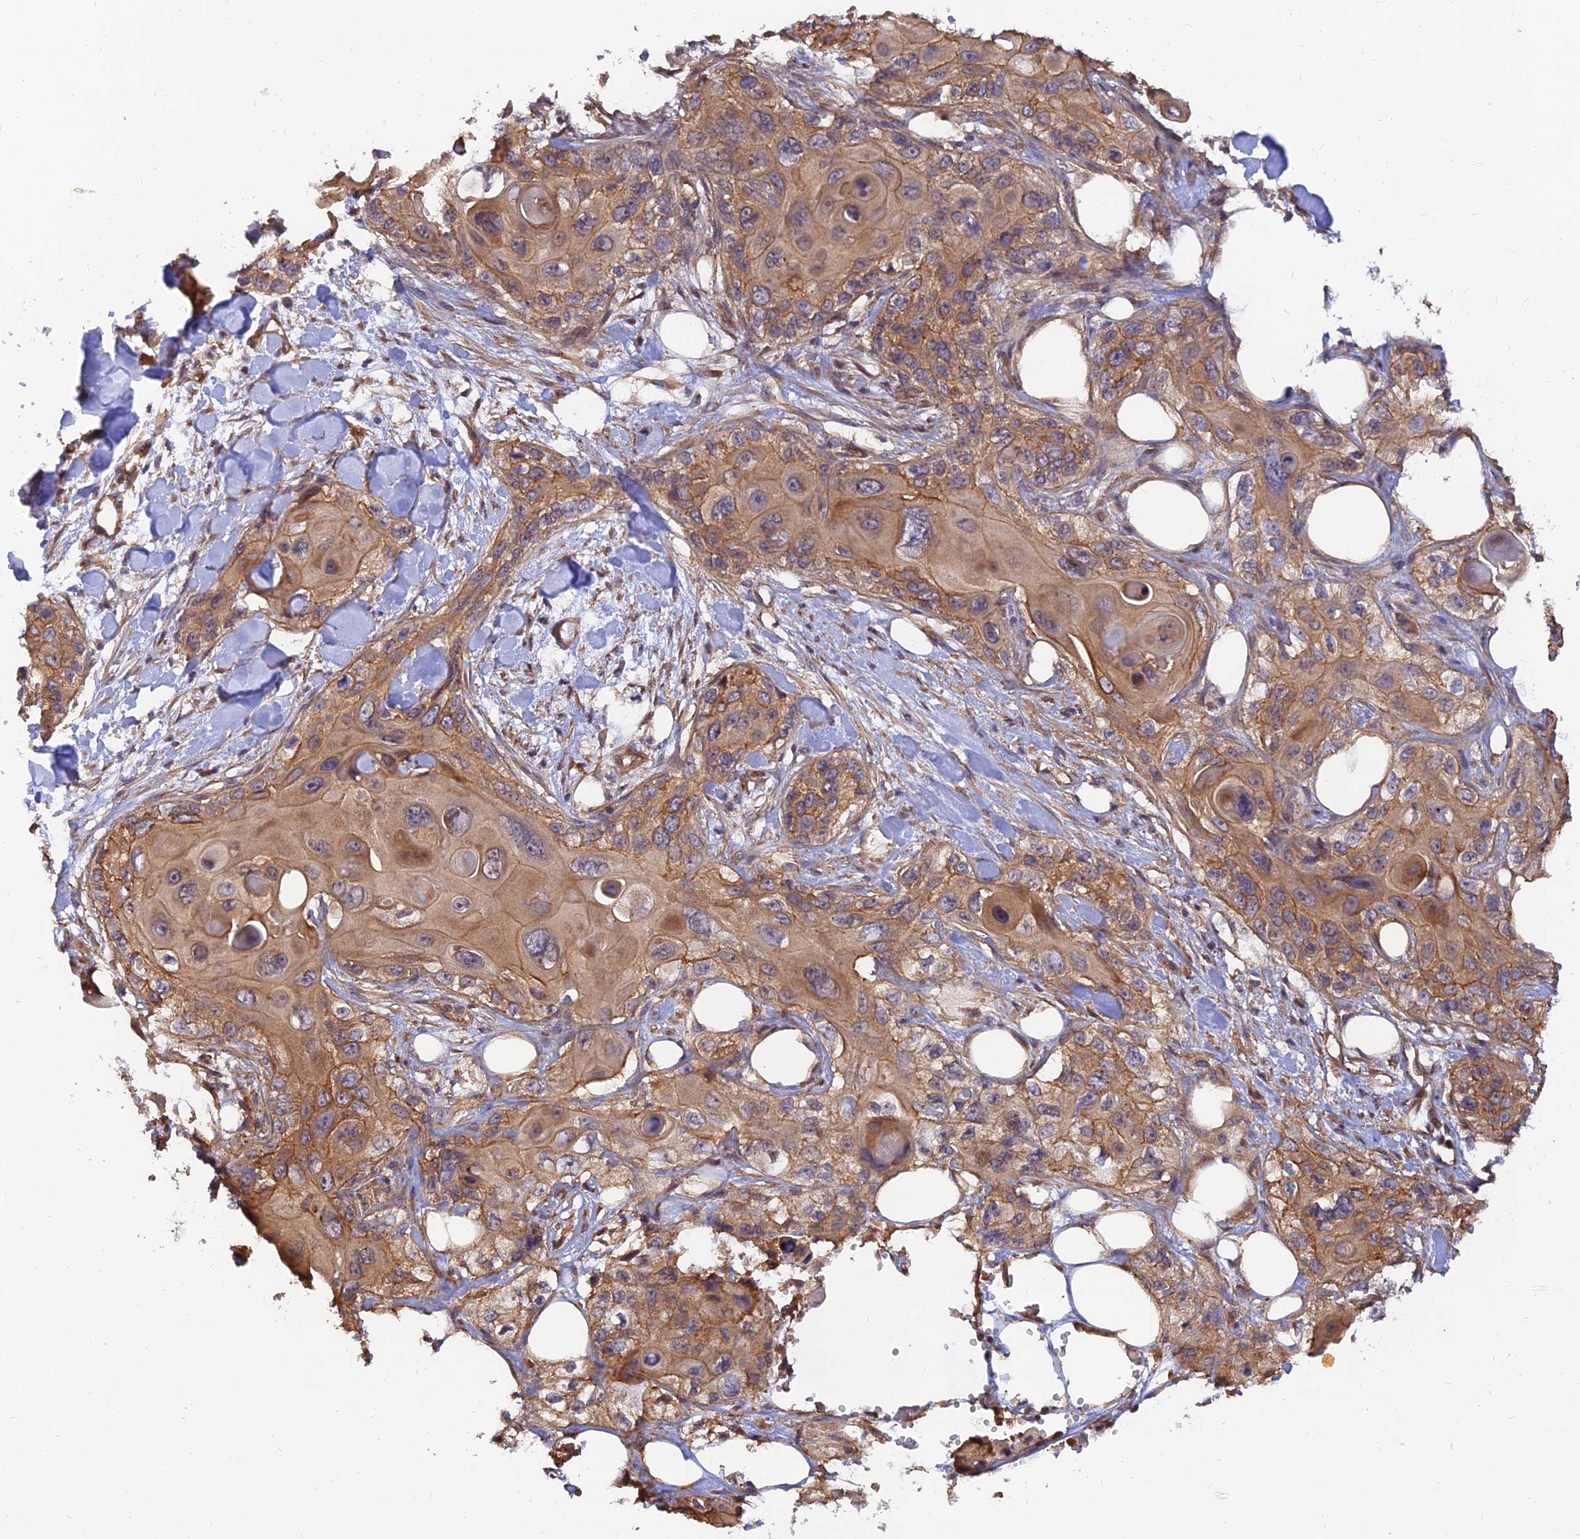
{"staining": {"intensity": "moderate", "quantity": ">75%", "location": "cytoplasmic/membranous"}, "tissue": "skin cancer", "cell_type": "Tumor cells", "image_type": "cancer", "snomed": [{"axis": "morphology", "description": "Normal tissue, NOS"}, {"axis": "morphology", "description": "Squamous cell carcinoma, NOS"}, {"axis": "topography", "description": "Skin"}], "caption": "Moderate cytoplasmic/membranous expression for a protein is seen in about >75% of tumor cells of skin squamous cell carcinoma using IHC.", "gene": "WDR41", "patient": {"sex": "male", "age": 72}}